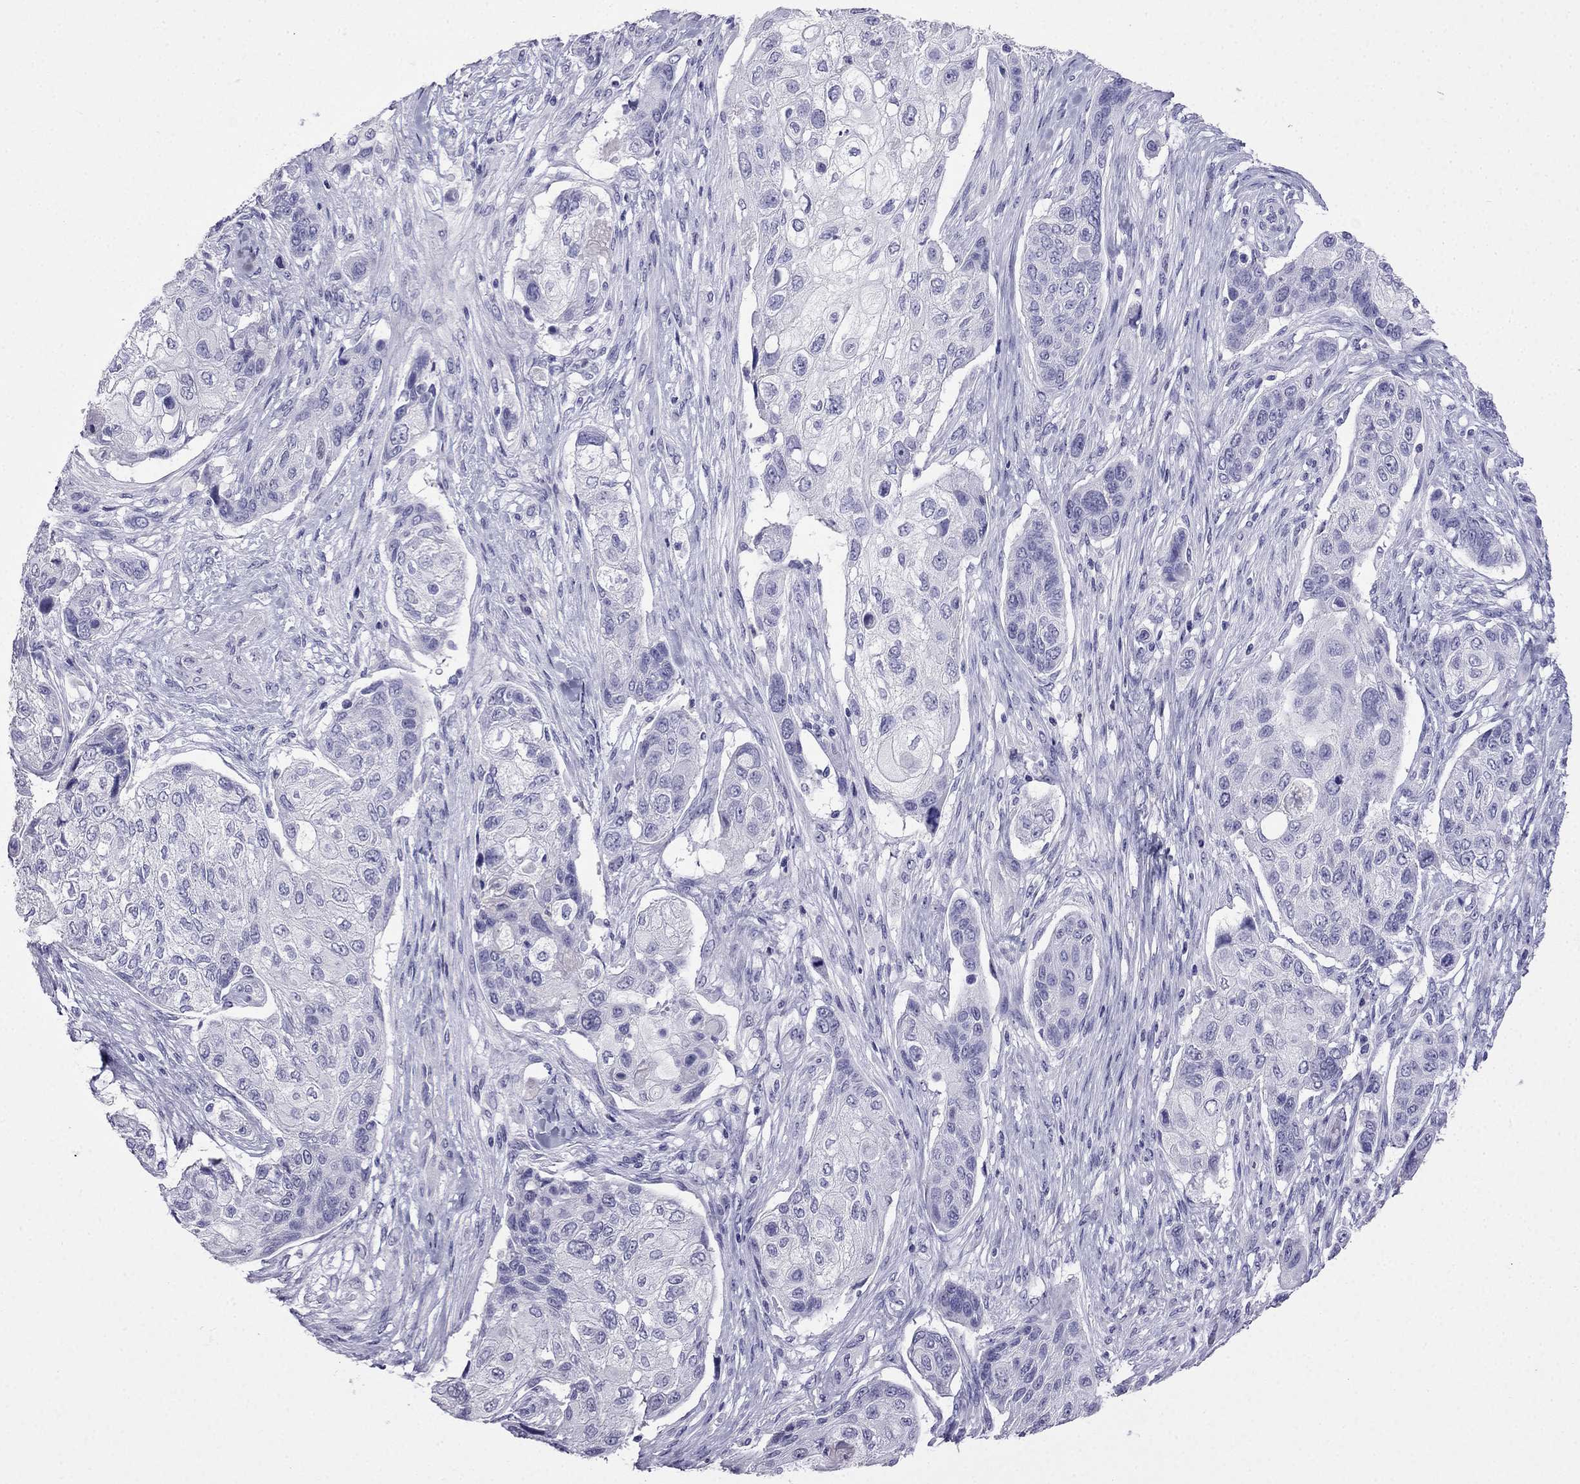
{"staining": {"intensity": "negative", "quantity": "none", "location": "none"}, "tissue": "lung cancer", "cell_type": "Tumor cells", "image_type": "cancer", "snomed": [{"axis": "morphology", "description": "Normal tissue, NOS"}, {"axis": "morphology", "description": "Squamous cell carcinoma, NOS"}, {"axis": "topography", "description": "Bronchus"}, {"axis": "topography", "description": "Lung"}], "caption": "DAB immunohistochemical staining of squamous cell carcinoma (lung) exhibits no significant staining in tumor cells.", "gene": "CDHR4", "patient": {"sex": "male", "age": 69}}